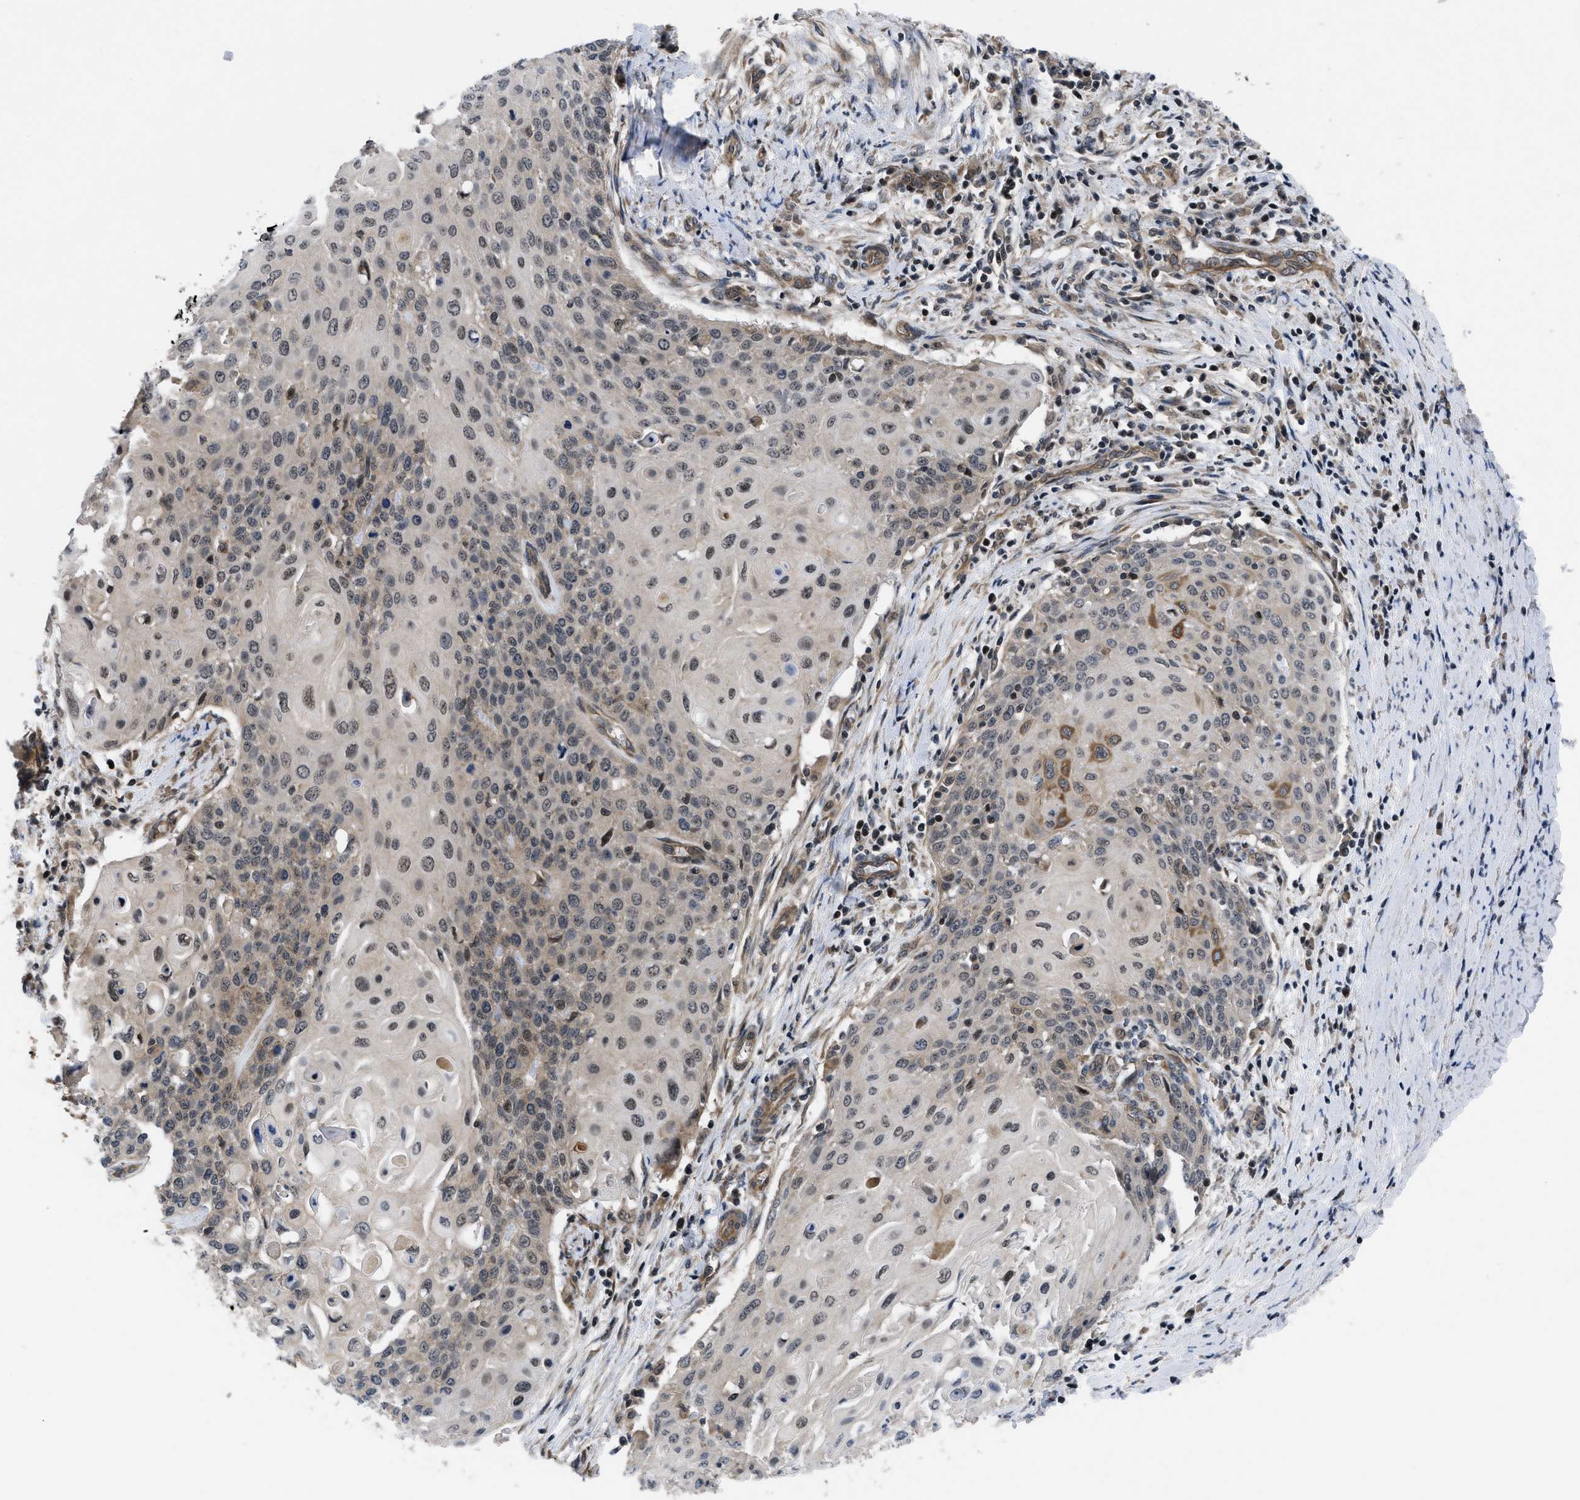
{"staining": {"intensity": "weak", "quantity": "25%-75%", "location": "cytoplasmic/membranous"}, "tissue": "cervical cancer", "cell_type": "Tumor cells", "image_type": "cancer", "snomed": [{"axis": "morphology", "description": "Squamous cell carcinoma, NOS"}, {"axis": "topography", "description": "Cervix"}], "caption": "Immunohistochemistry (IHC) micrograph of human squamous cell carcinoma (cervical) stained for a protein (brown), which demonstrates low levels of weak cytoplasmic/membranous expression in approximately 25%-75% of tumor cells.", "gene": "DNAJC14", "patient": {"sex": "female", "age": 39}}